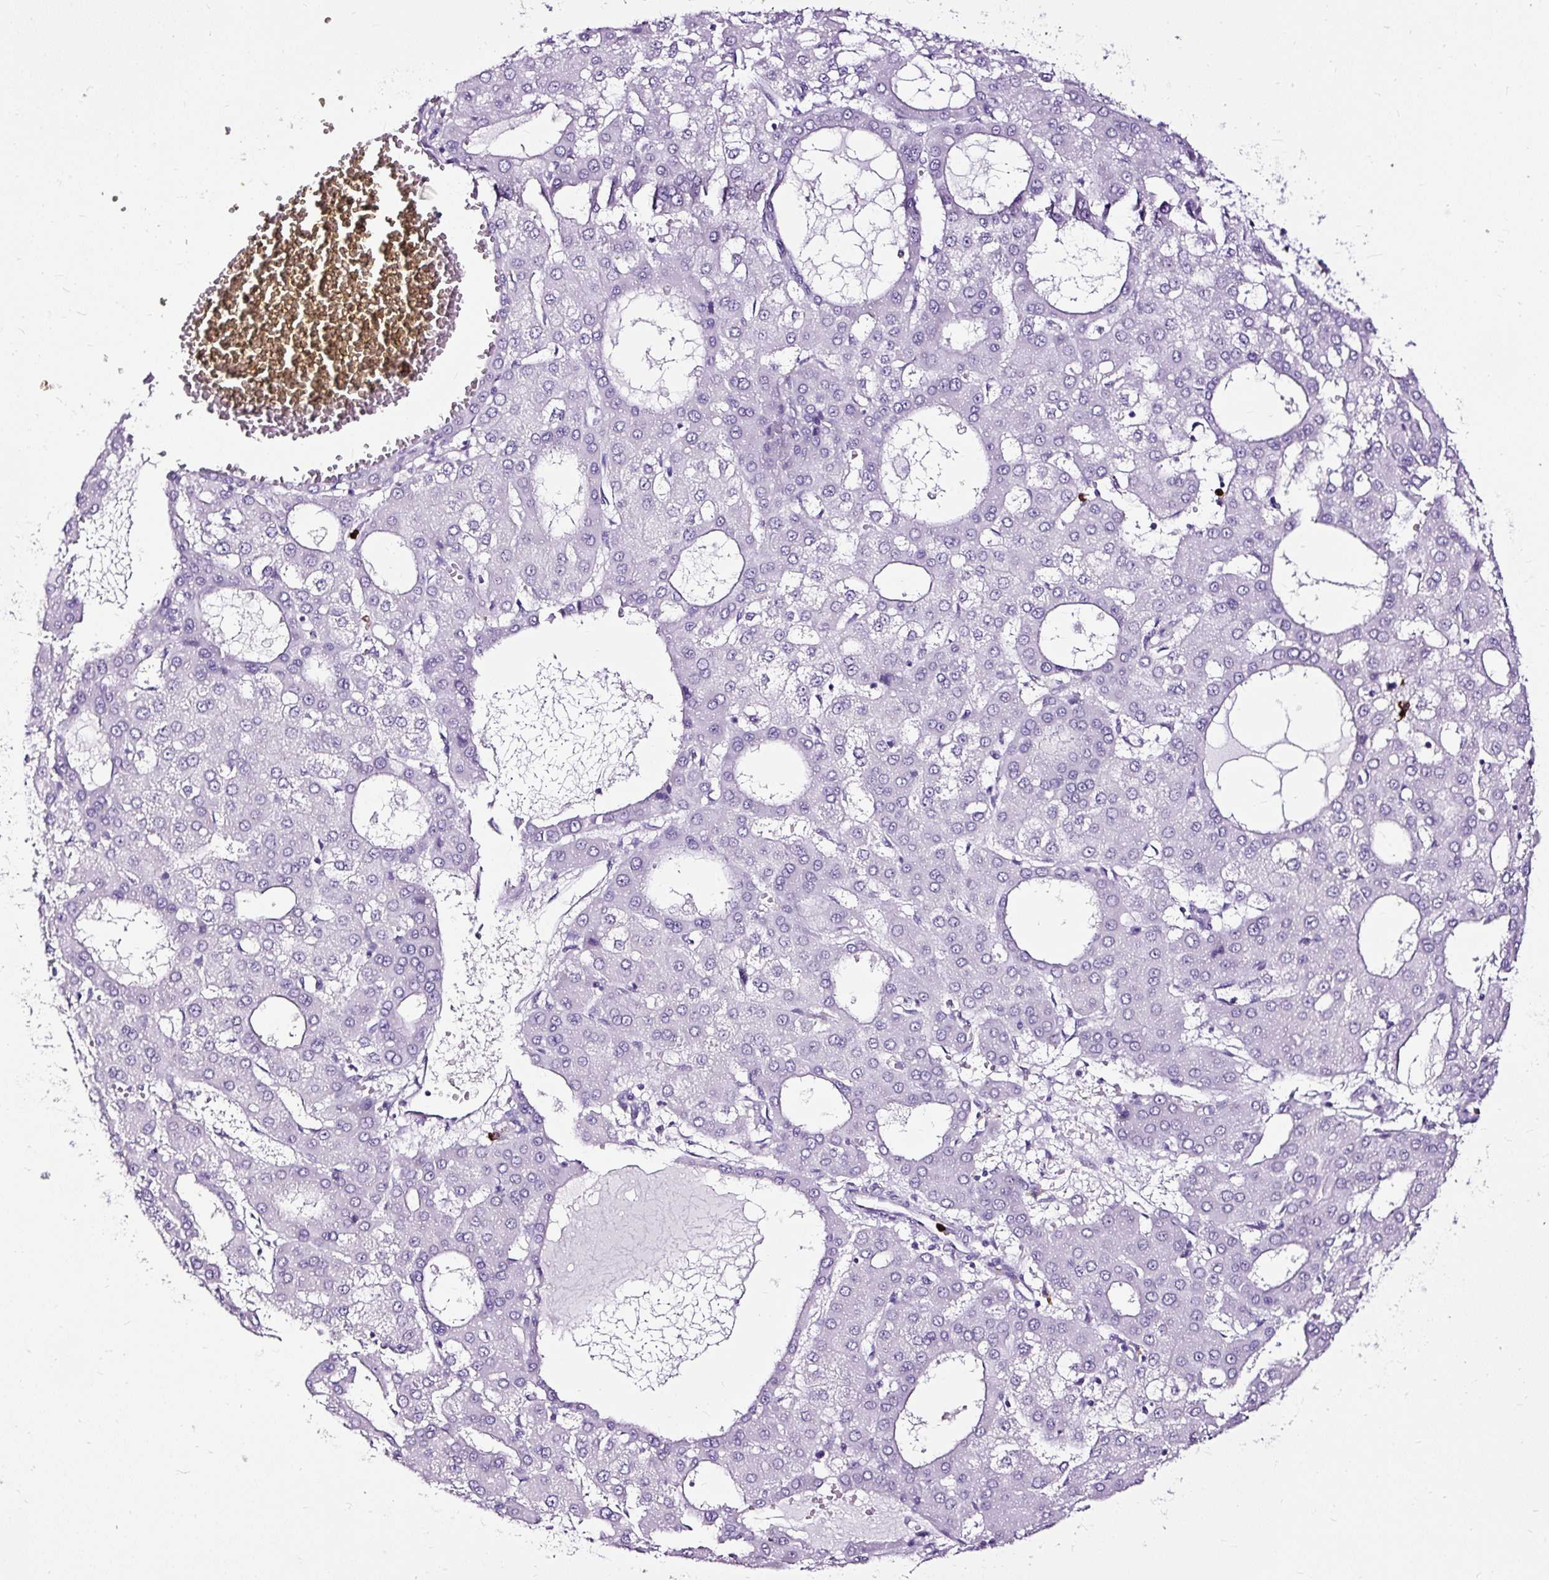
{"staining": {"intensity": "negative", "quantity": "none", "location": "none"}, "tissue": "liver cancer", "cell_type": "Tumor cells", "image_type": "cancer", "snomed": [{"axis": "morphology", "description": "Carcinoma, Hepatocellular, NOS"}, {"axis": "topography", "description": "Liver"}], "caption": "Protein analysis of liver cancer (hepatocellular carcinoma) displays no significant staining in tumor cells.", "gene": "SLC7A8", "patient": {"sex": "male", "age": 47}}